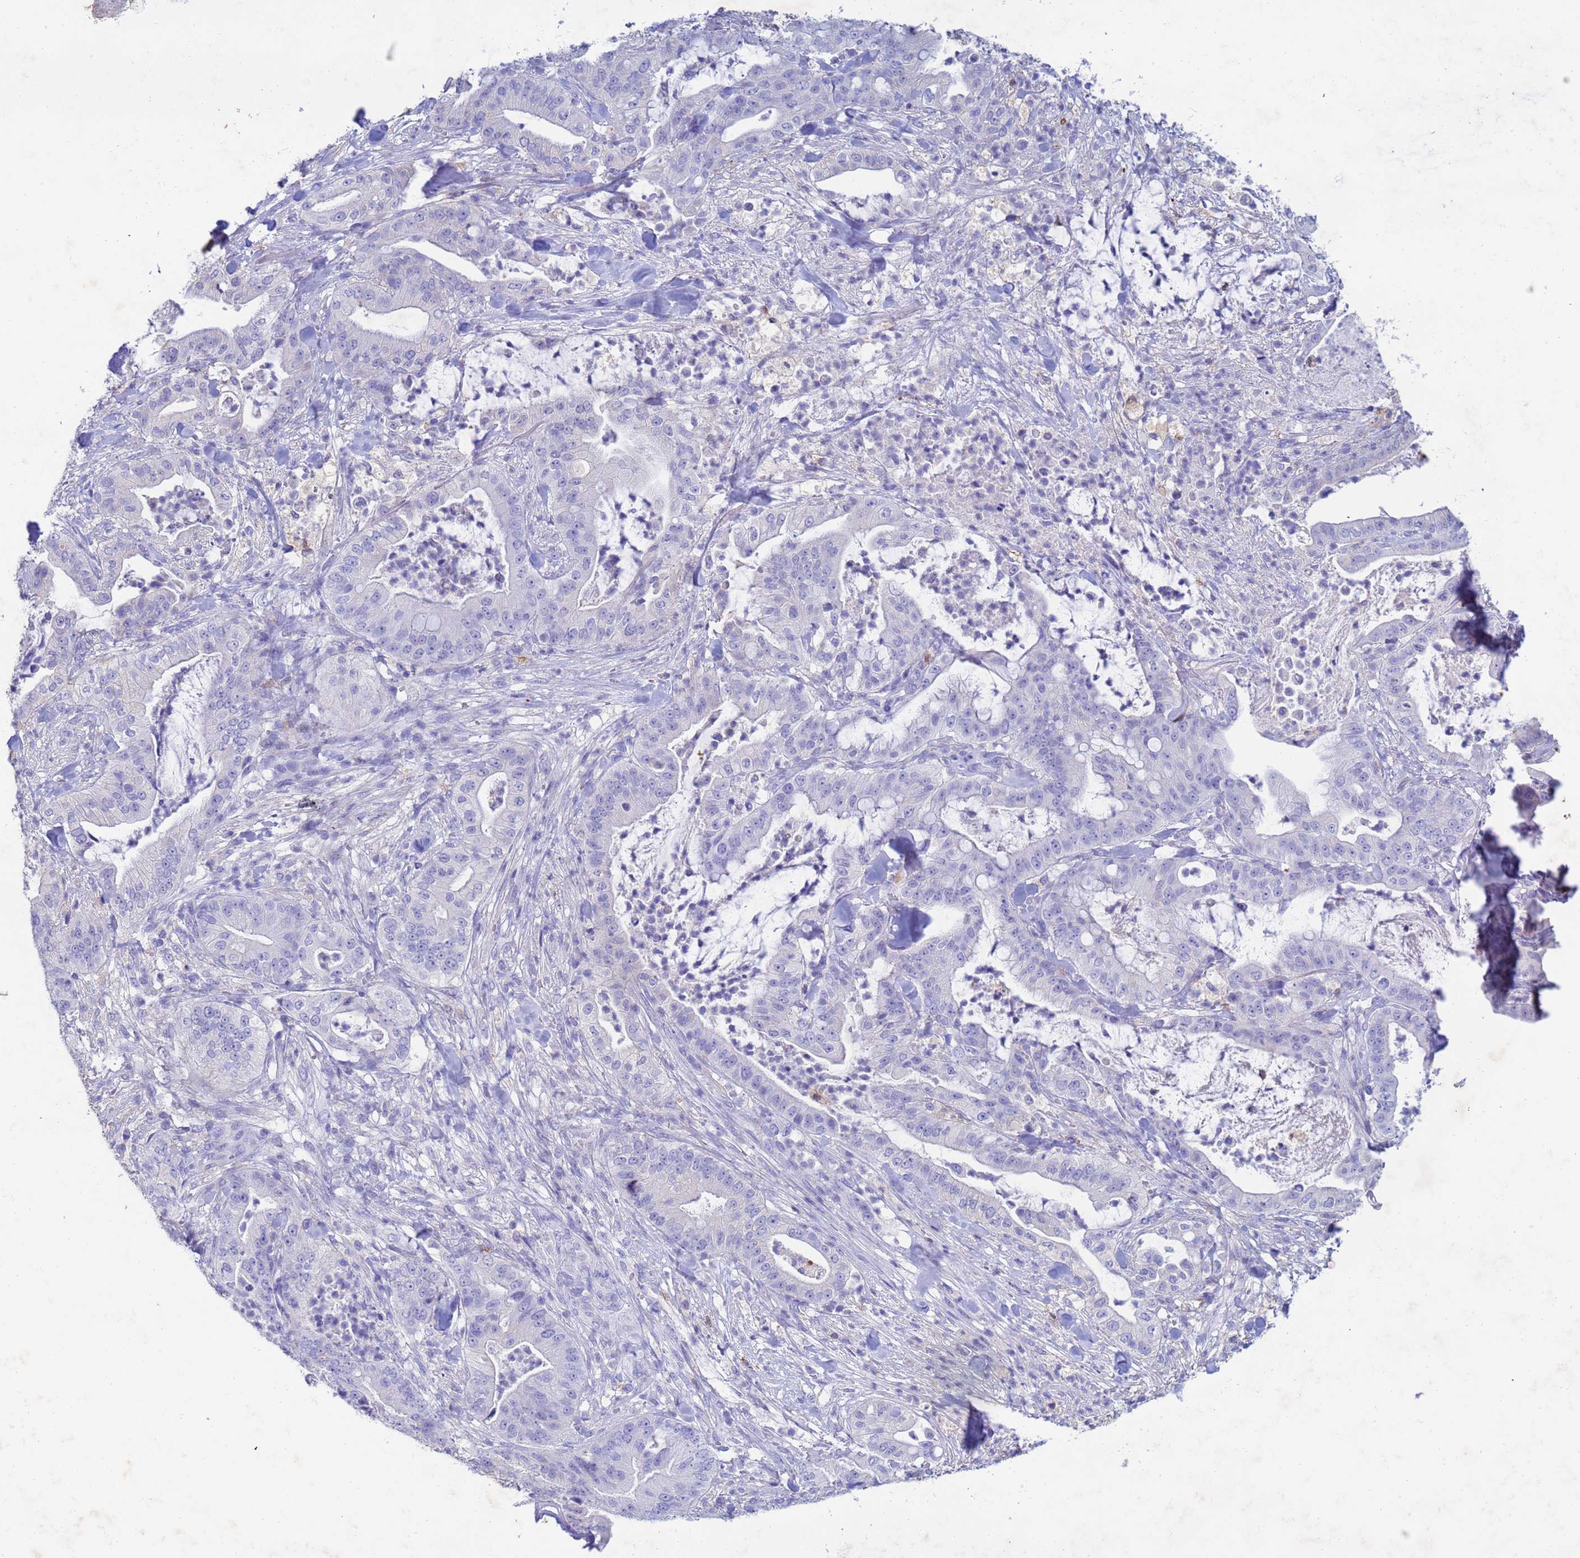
{"staining": {"intensity": "negative", "quantity": "none", "location": "none"}, "tissue": "pancreatic cancer", "cell_type": "Tumor cells", "image_type": "cancer", "snomed": [{"axis": "morphology", "description": "Adenocarcinoma, NOS"}, {"axis": "topography", "description": "Pancreas"}], "caption": "The photomicrograph displays no staining of tumor cells in pancreatic cancer. The staining is performed using DAB brown chromogen with nuclei counter-stained in using hematoxylin.", "gene": "CSTB", "patient": {"sex": "male", "age": 71}}